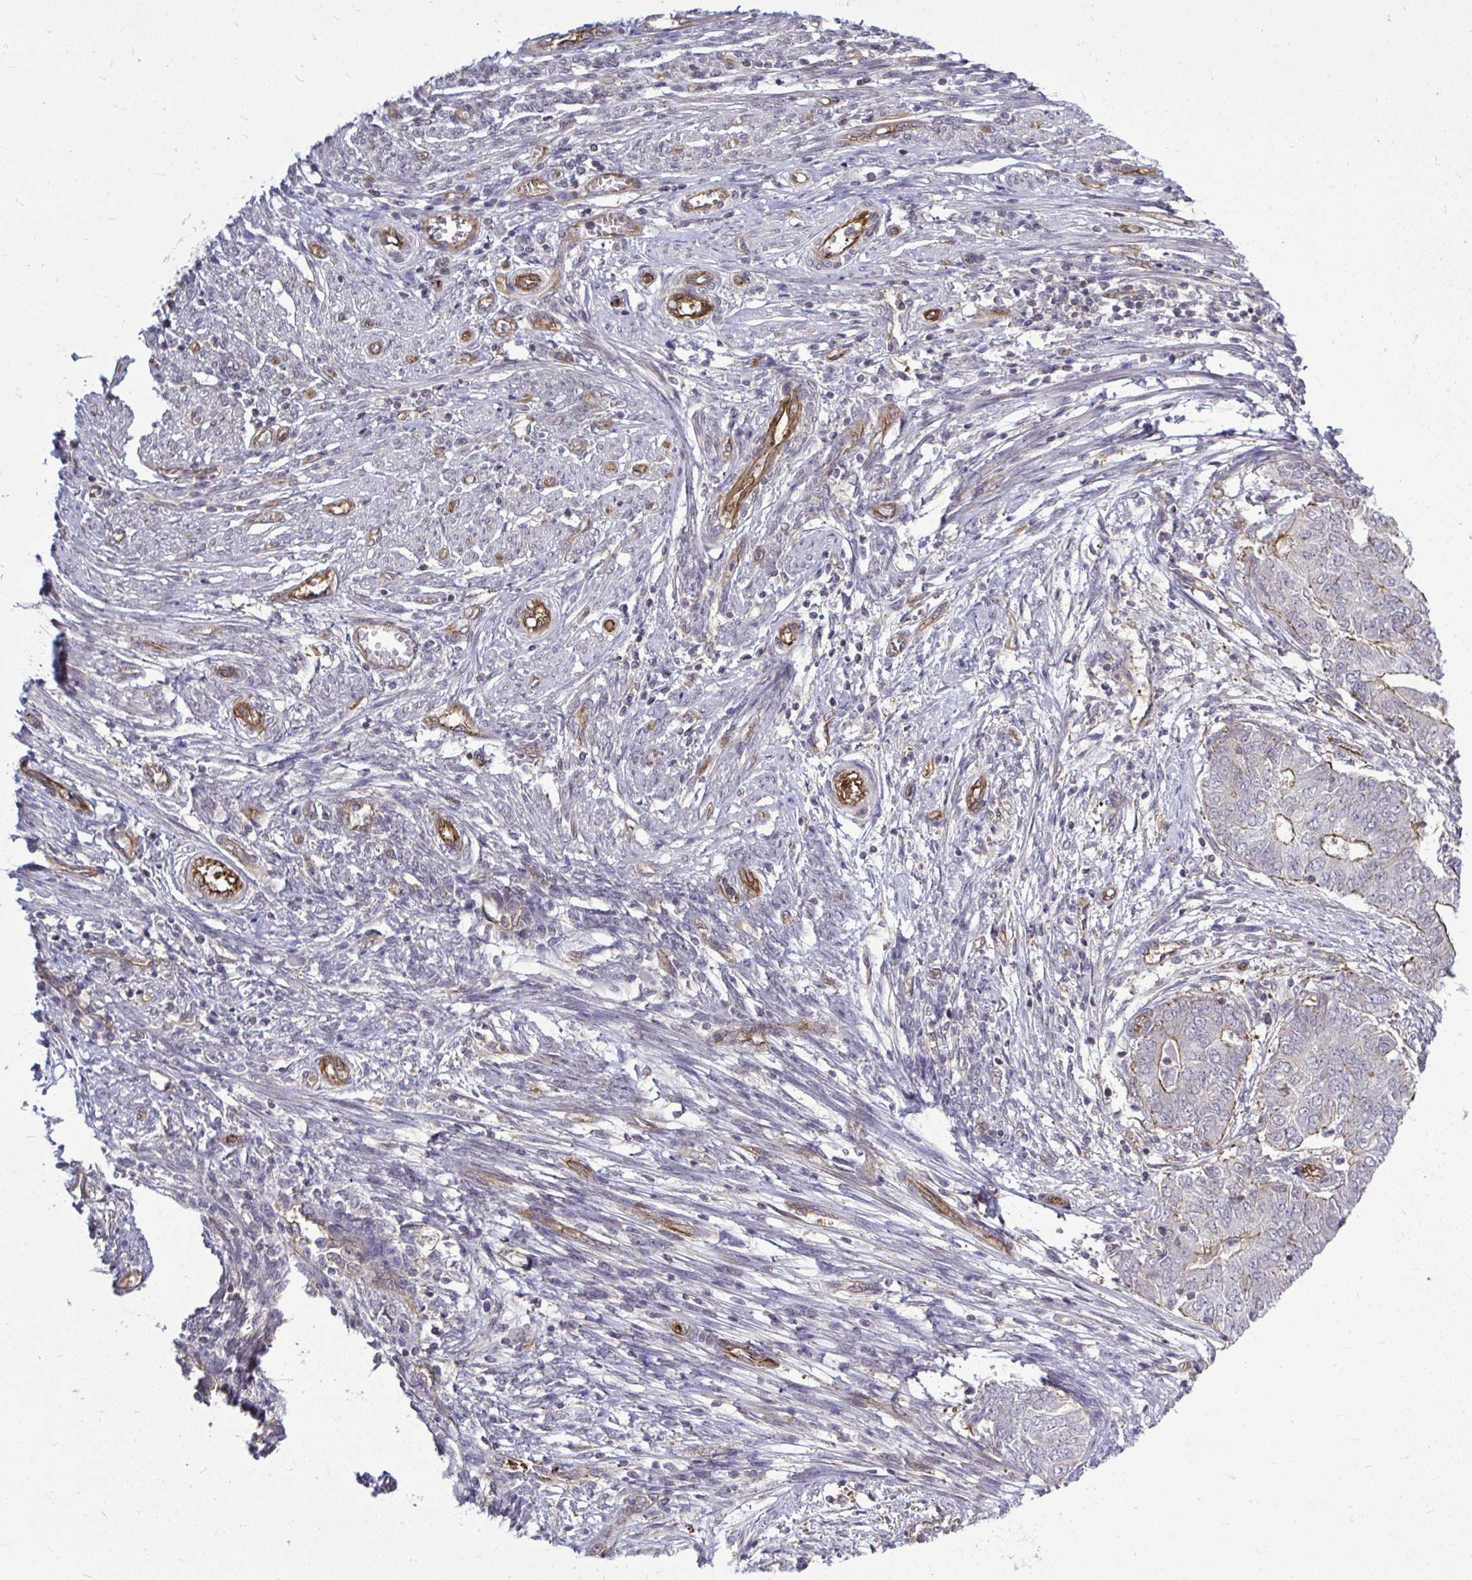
{"staining": {"intensity": "moderate", "quantity": "<25%", "location": "cytoplasmic/membranous"}, "tissue": "endometrial cancer", "cell_type": "Tumor cells", "image_type": "cancer", "snomed": [{"axis": "morphology", "description": "Adenocarcinoma, NOS"}, {"axis": "topography", "description": "Endometrium"}], "caption": "Moderate cytoplasmic/membranous expression is identified in about <25% of tumor cells in endometrial adenocarcinoma.", "gene": "FUT10", "patient": {"sex": "female", "age": 62}}